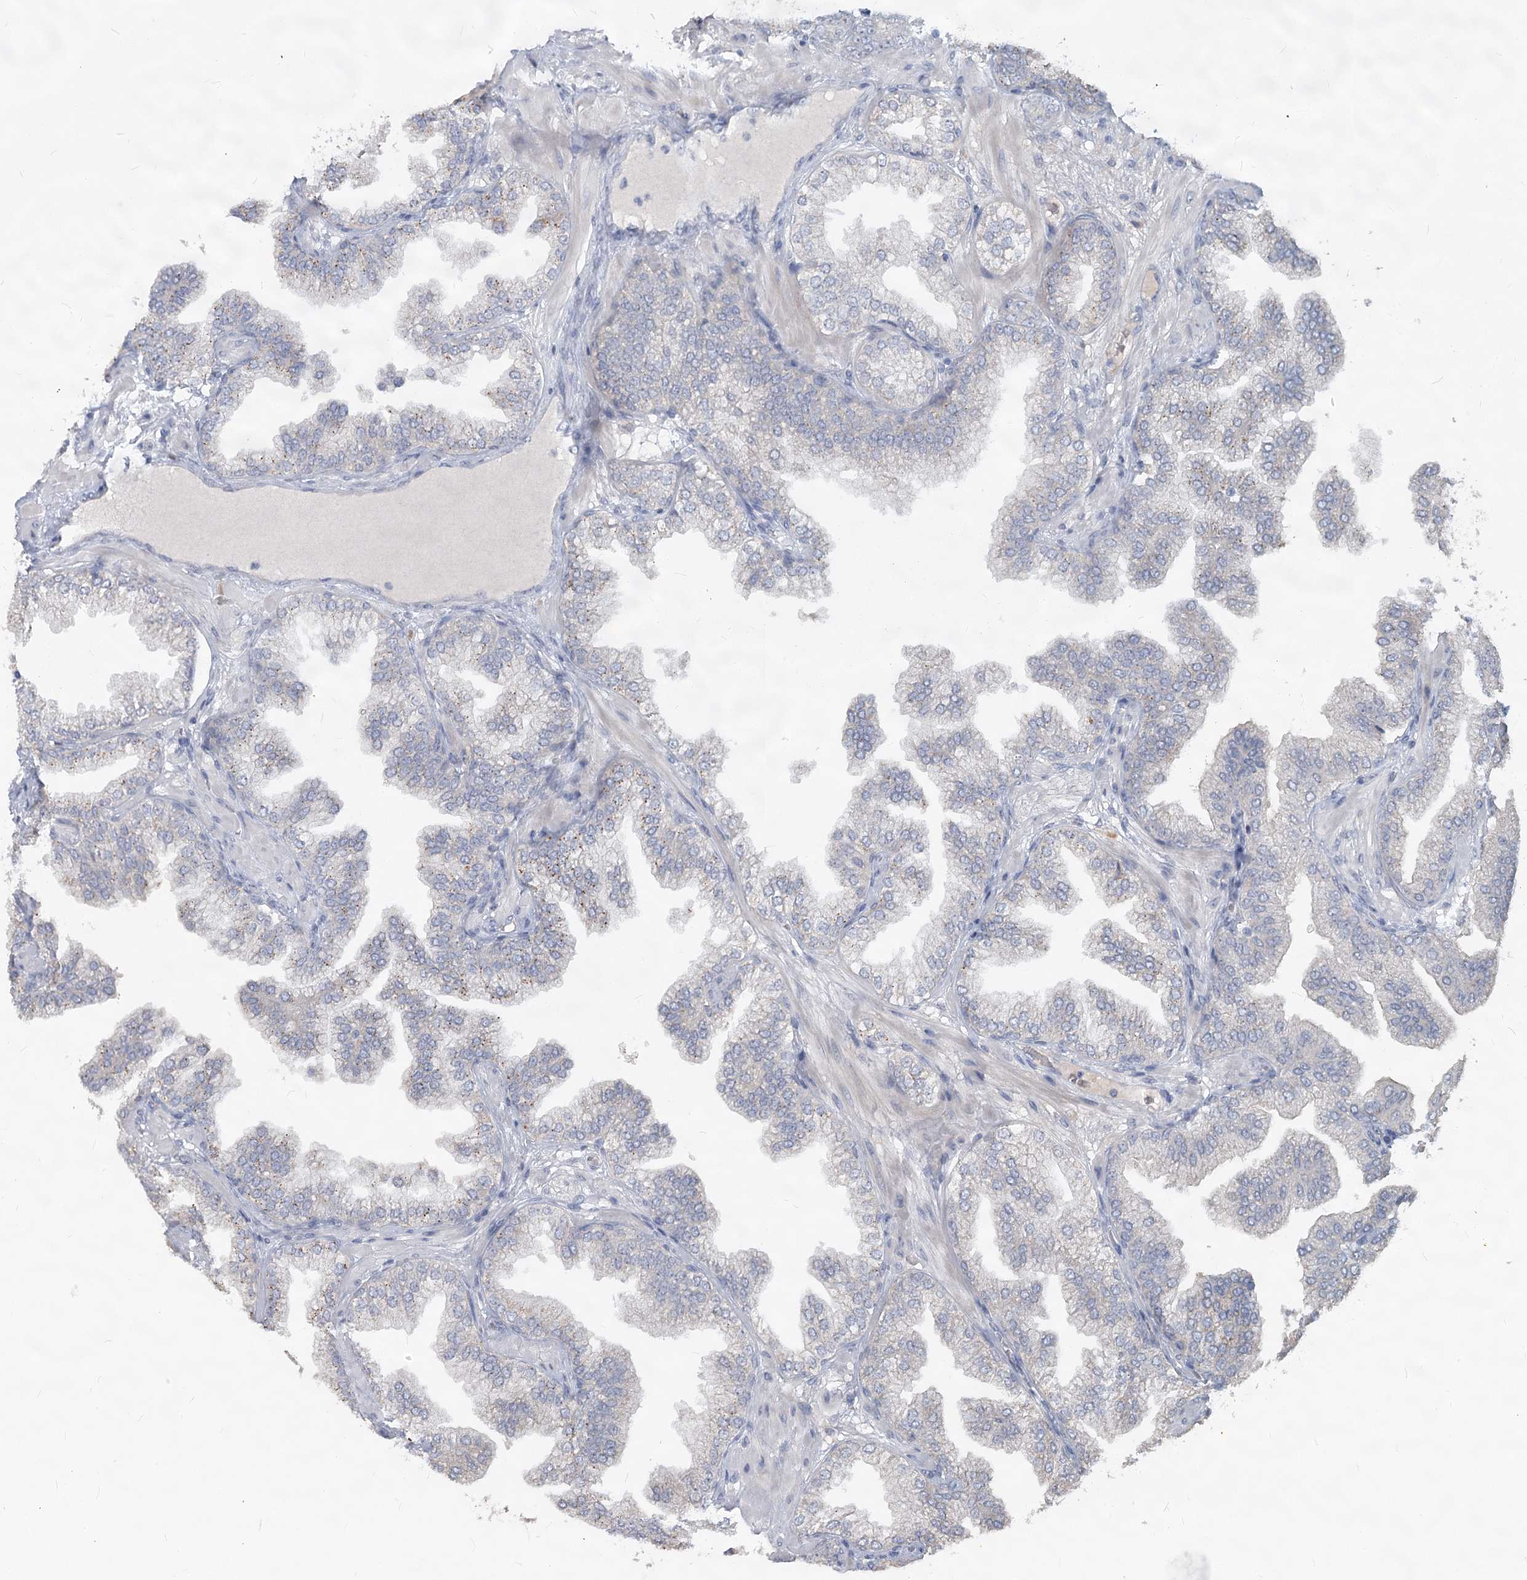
{"staining": {"intensity": "weak", "quantity": "<25%", "location": "cytoplasmic/membranous"}, "tissue": "prostate cancer", "cell_type": "Tumor cells", "image_type": "cancer", "snomed": [{"axis": "morphology", "description": "Adenocarcinoma, High grade"}, {"axis": "topography", "description": "Prostate"}], "caption": "The micrograph exhibits no staining of tumor cells in prostate cancer. Brightfield microscopy of IHC stained with DAB (brown) and hematoxylin (blue), captured at high magnification.", "gene": "SLC9A3", "patient": {"sex": "male", "age": 58}}